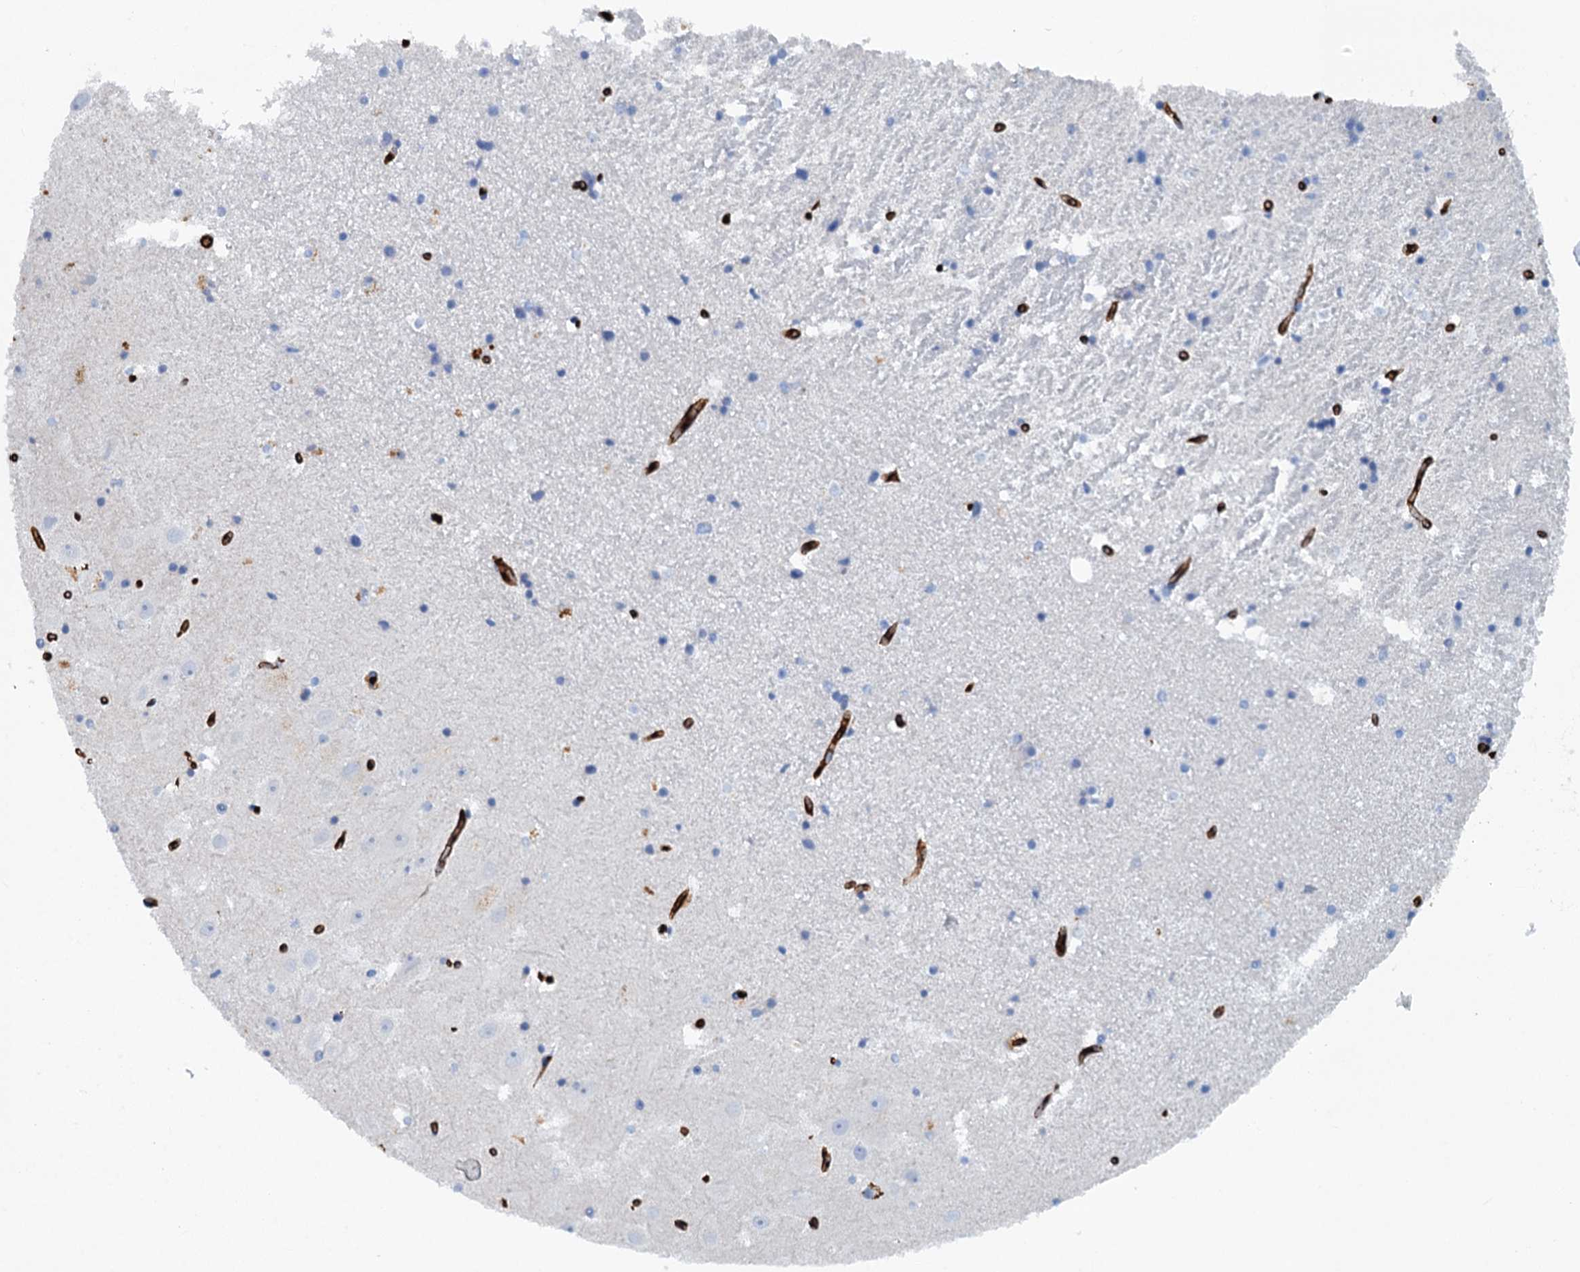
{"staining": {"intensity": "negative", "quantity": "none", "location": "none"}, "tissue": "hippocampus", "cell_type": "Glial cells", "image_type": "normal", "snomed": [{"axis": "morphology", "description": "Normal tissue, NOS"}, {"axis": "topography", "description": "Hippocampus"}], "caption": "DAB immunohistochemical staining of normal human hippocampus shows no significant expression in glial cells. (Brightfield microscopy of DAB (3,3'-diaminobenzidine) immunohistochemistry (IHC) at high magnification).", "gene": "MYADML2", "patient": {"sex": "female", "age": 52}}